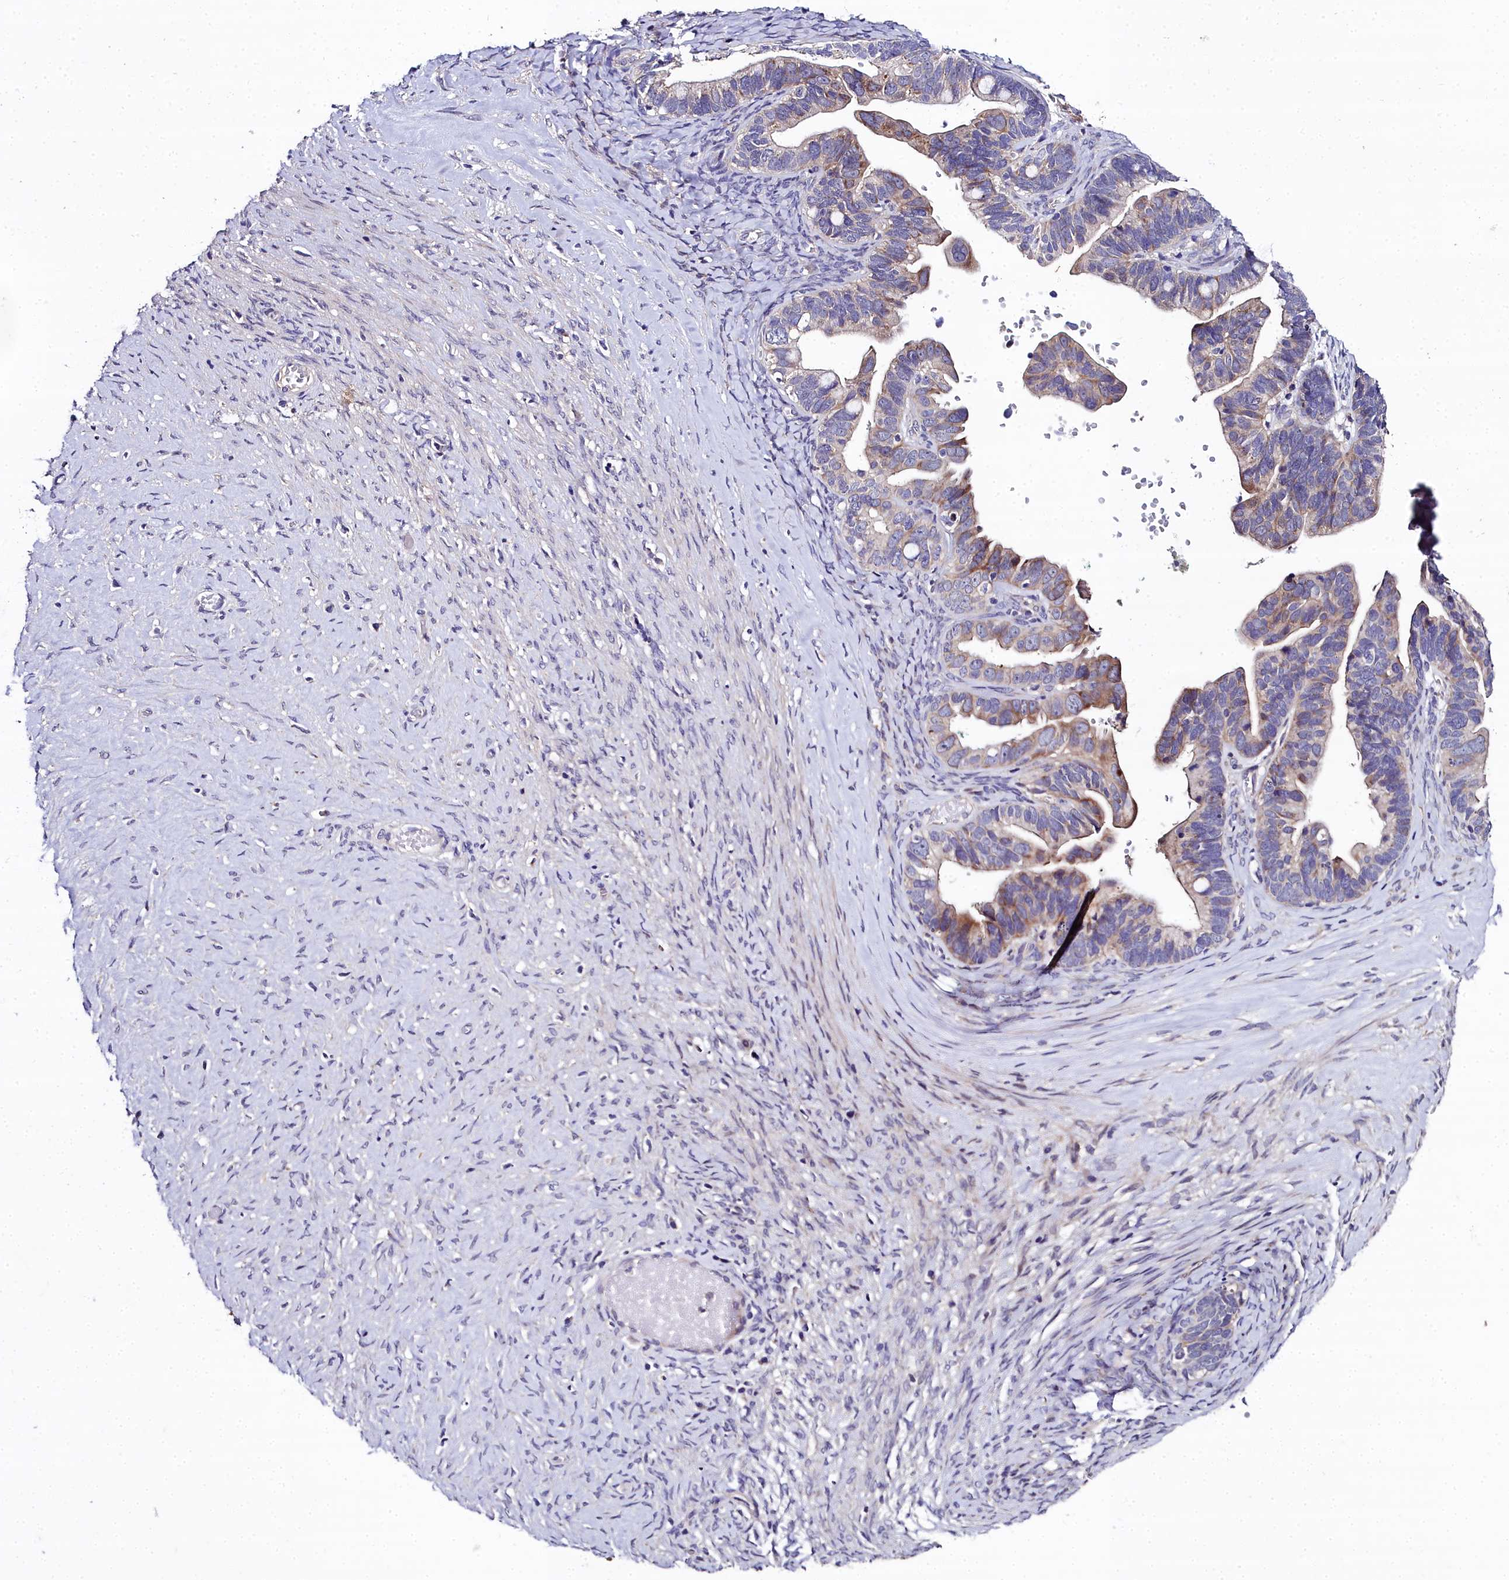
{"staining": {"intensity": "moderate", "quantity": "25%-75%", "location": "cytoplasmic/membranous"}, "tissue": "ovarian cancer", "cell_type": "Tumor cells", "image_type": "cancer", "snomed": [{"axis": "morphology", "description": "Cystadenocarcinoma, serous, NOS"}, {"axis": "topography", "description": "Ovary"}], "caption": "A brown stain labels moderate cytoplasmic/membranous positivity of a protein in human serous cystadenocarcinoma (ovarian) tumor cells.", "gene": "NT5M", "patient": {"sex": "female", "age": 56}}